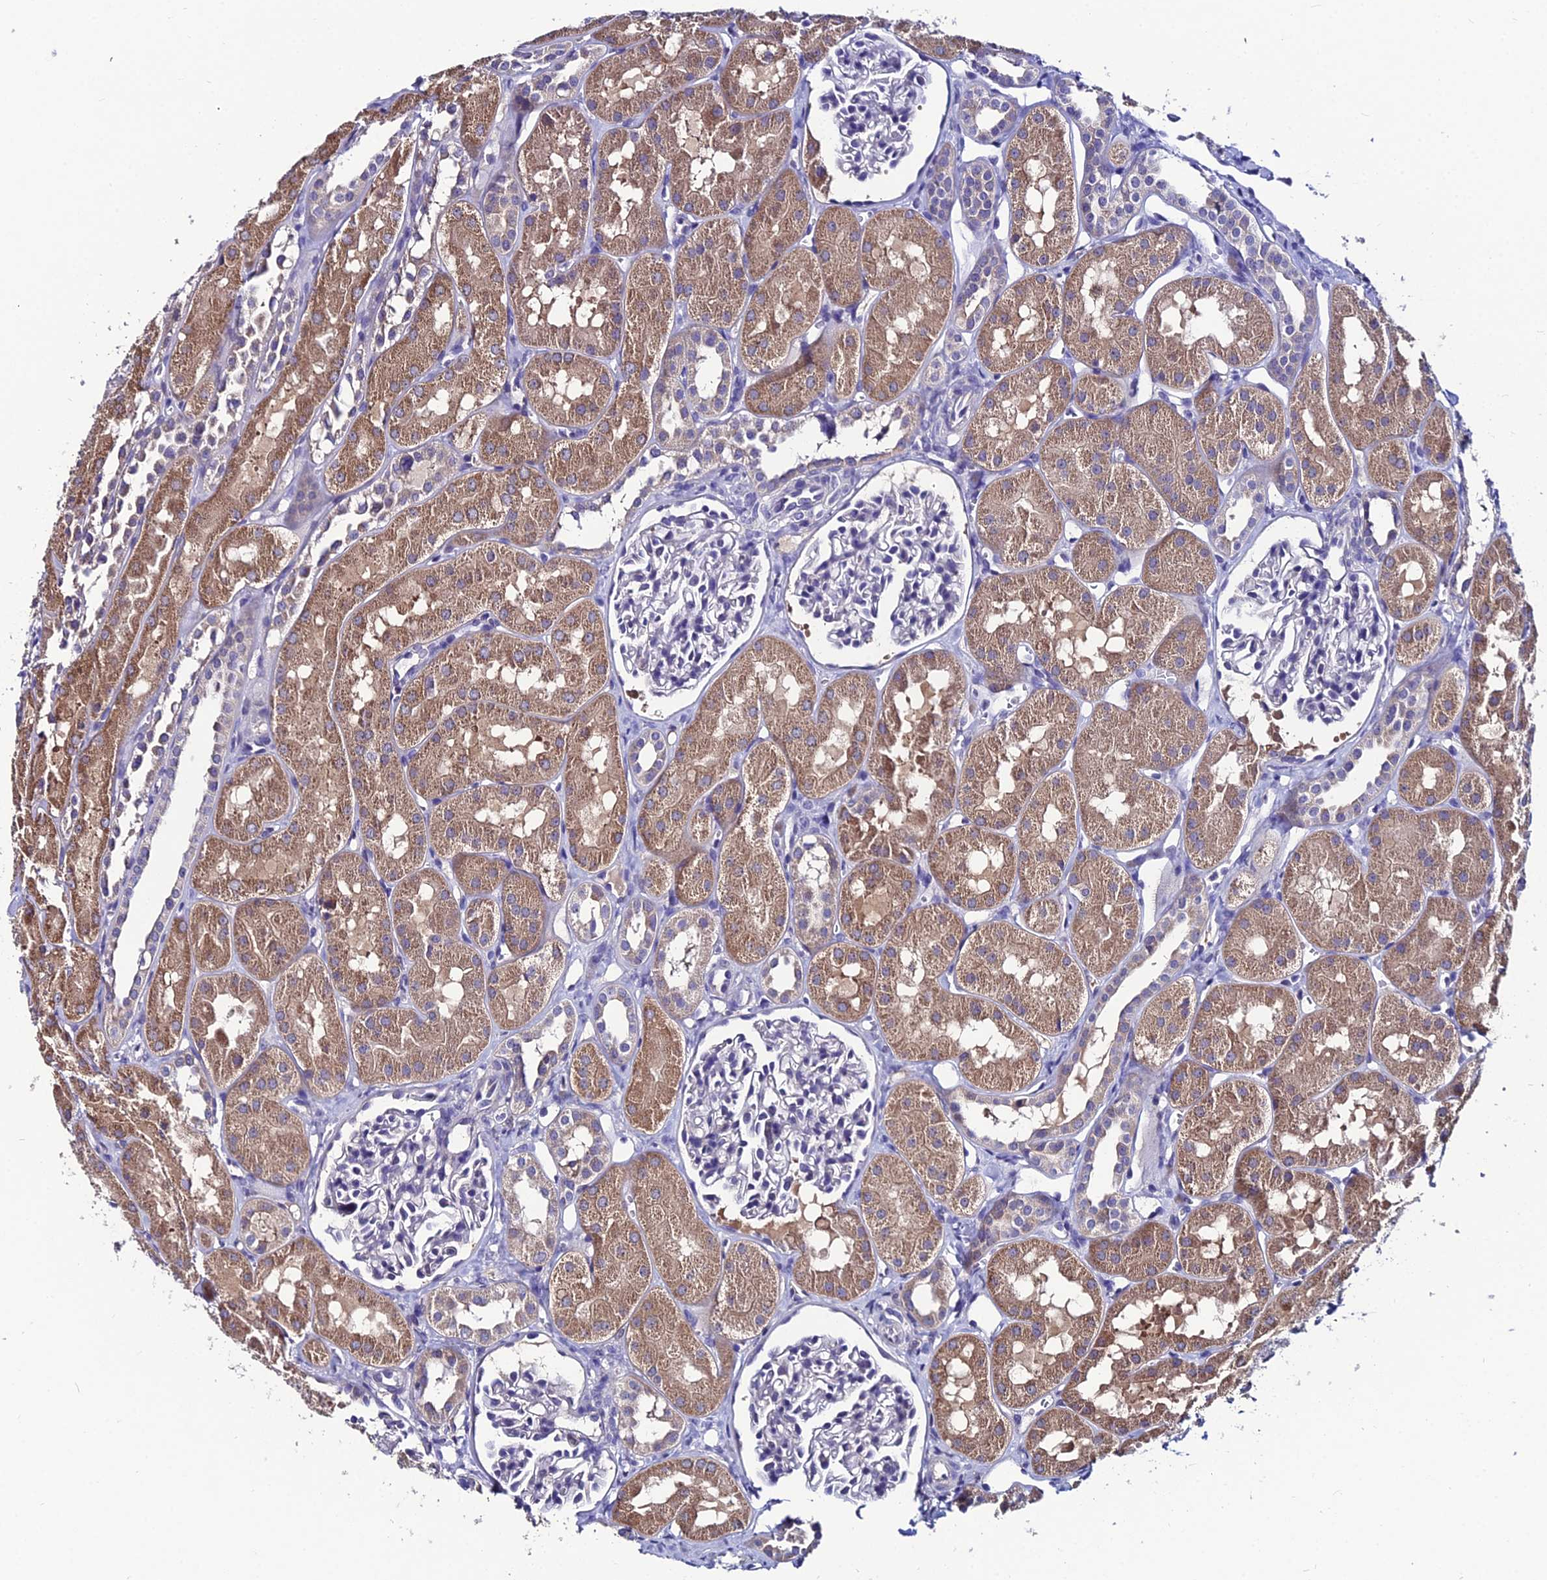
{"staining": {"intensity": "negative", "quantity": "none", "location": "none"}, "tissue": "kidney", "cell_type": "Cells in glomeruli", "image_type": "normal", "snomed": [{"axis": "morphology", "description": "Normal tissue, NOS"}, {"axis": "topography", "description": "Kidney"}, {"axis": "topography", "description": "Urinary bladder"}], "caption": "DAB immunohistochemical staining of benign kidney demonstrates no significant staining in cells in glomeruli. (DAB (3,3'-diaminobenzidine) immunohistochemistry (IHC), high magnification).", "gene": "LGALS7", "patient": {"sex": "male", "age": 16}}